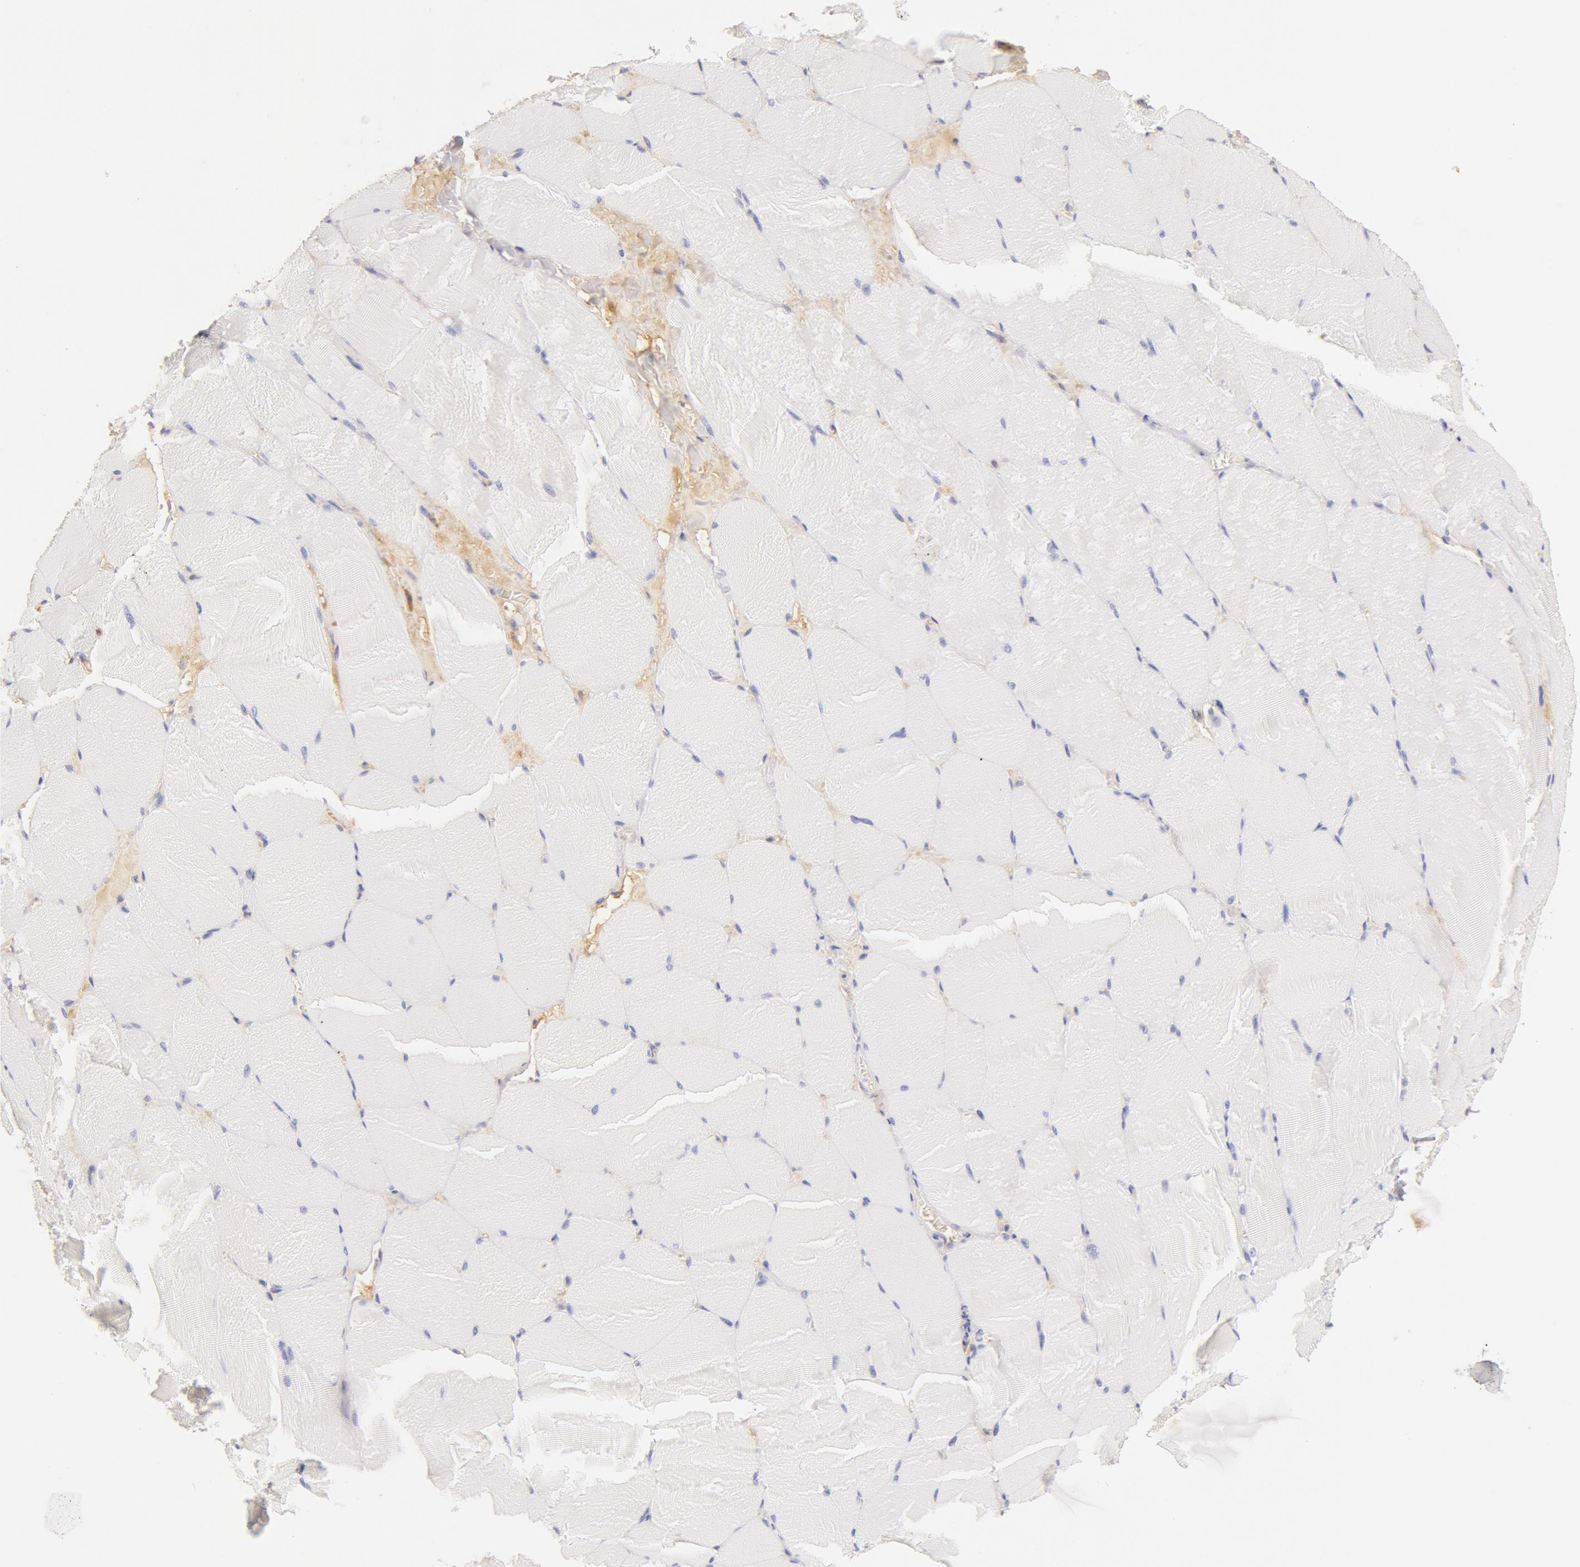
{"staining": {"intensity": "negative", "quantity": "none", "location": "none"}, "tissue": "skeletal muscle", "cell_type": "Myocytes", "image_type": "normal", "snomed": [{"axis": "morphology", "description": "Normal tissue, NOS"}, {"axis": "topography", "description": "Skeletal muscle"}], "caption": "The IHC micrograph has no significant staining in myocytes of skeletal muscle. (Stains: DAB (3,3'-diaminobenzidine) immunohistochemistry (IHC) with hematoxylin counter stain, Microscopy: brightfield microscopy at high magnification).", "gene": "GC", "patient": {"sex": "male", "age": 71}}